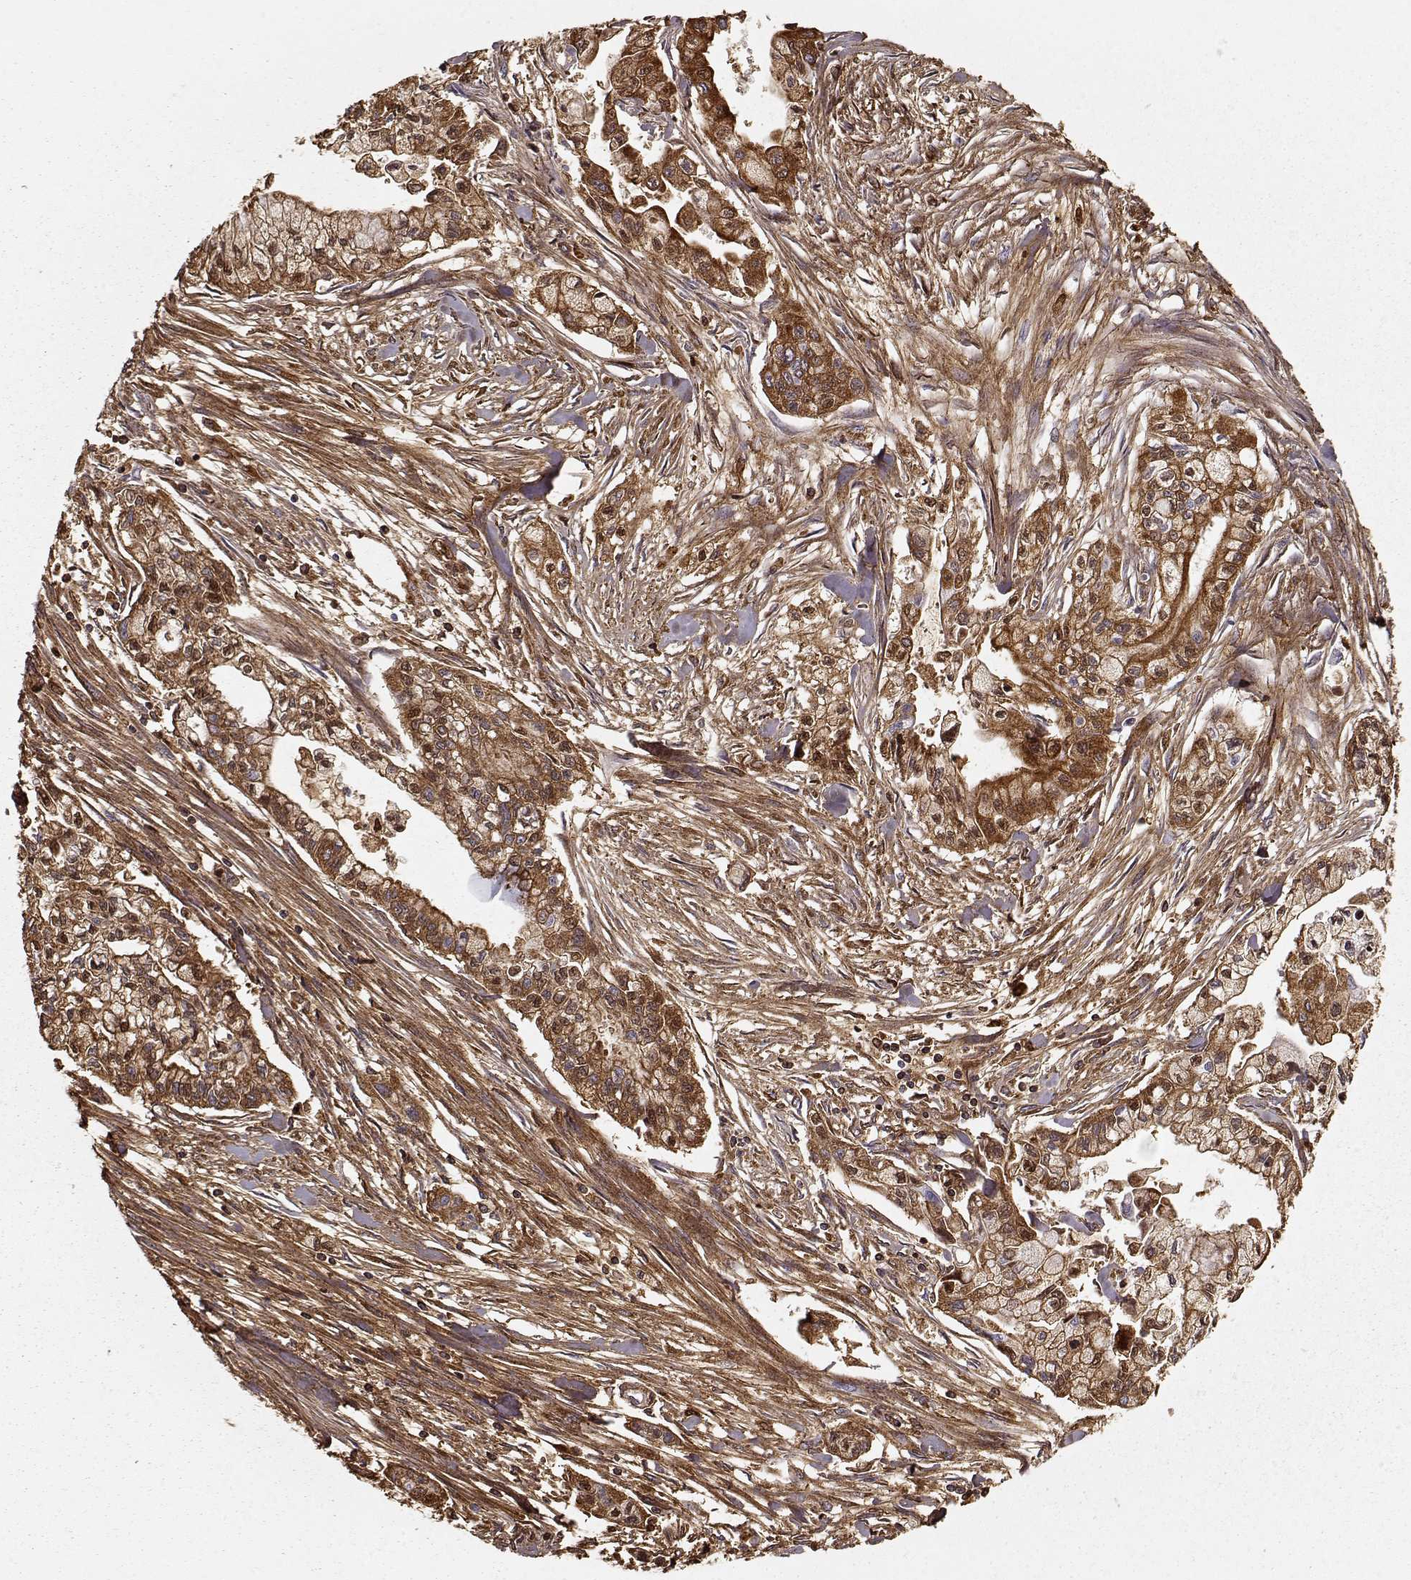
{"staining": {"intensity": "strong", "quantity": ">75%", "location": "cytoplasmic/membranous"}, "tissue": "pancreatic cancer", "cell_type": "Tumor cells", "image_type": "cancer", "snomed": [{"axis": "morphology", "description": "Adenocarcinoma, NOS"}, {"axis": "topography", "description": "Pancreas"}], "caption": "Strong cytoplasmic/membranous expression is identified in about >75% of tumor cells in pancreatic cancer. The staining was performed using DAB (3,3'-diaminobenzidine) to visualize the protein expression in brown, while the nuclei were stained in blue with hematoxylin (Magnification: 20x).", "gene": "LUM", "patient": {"sex": "male", "age": 54}}